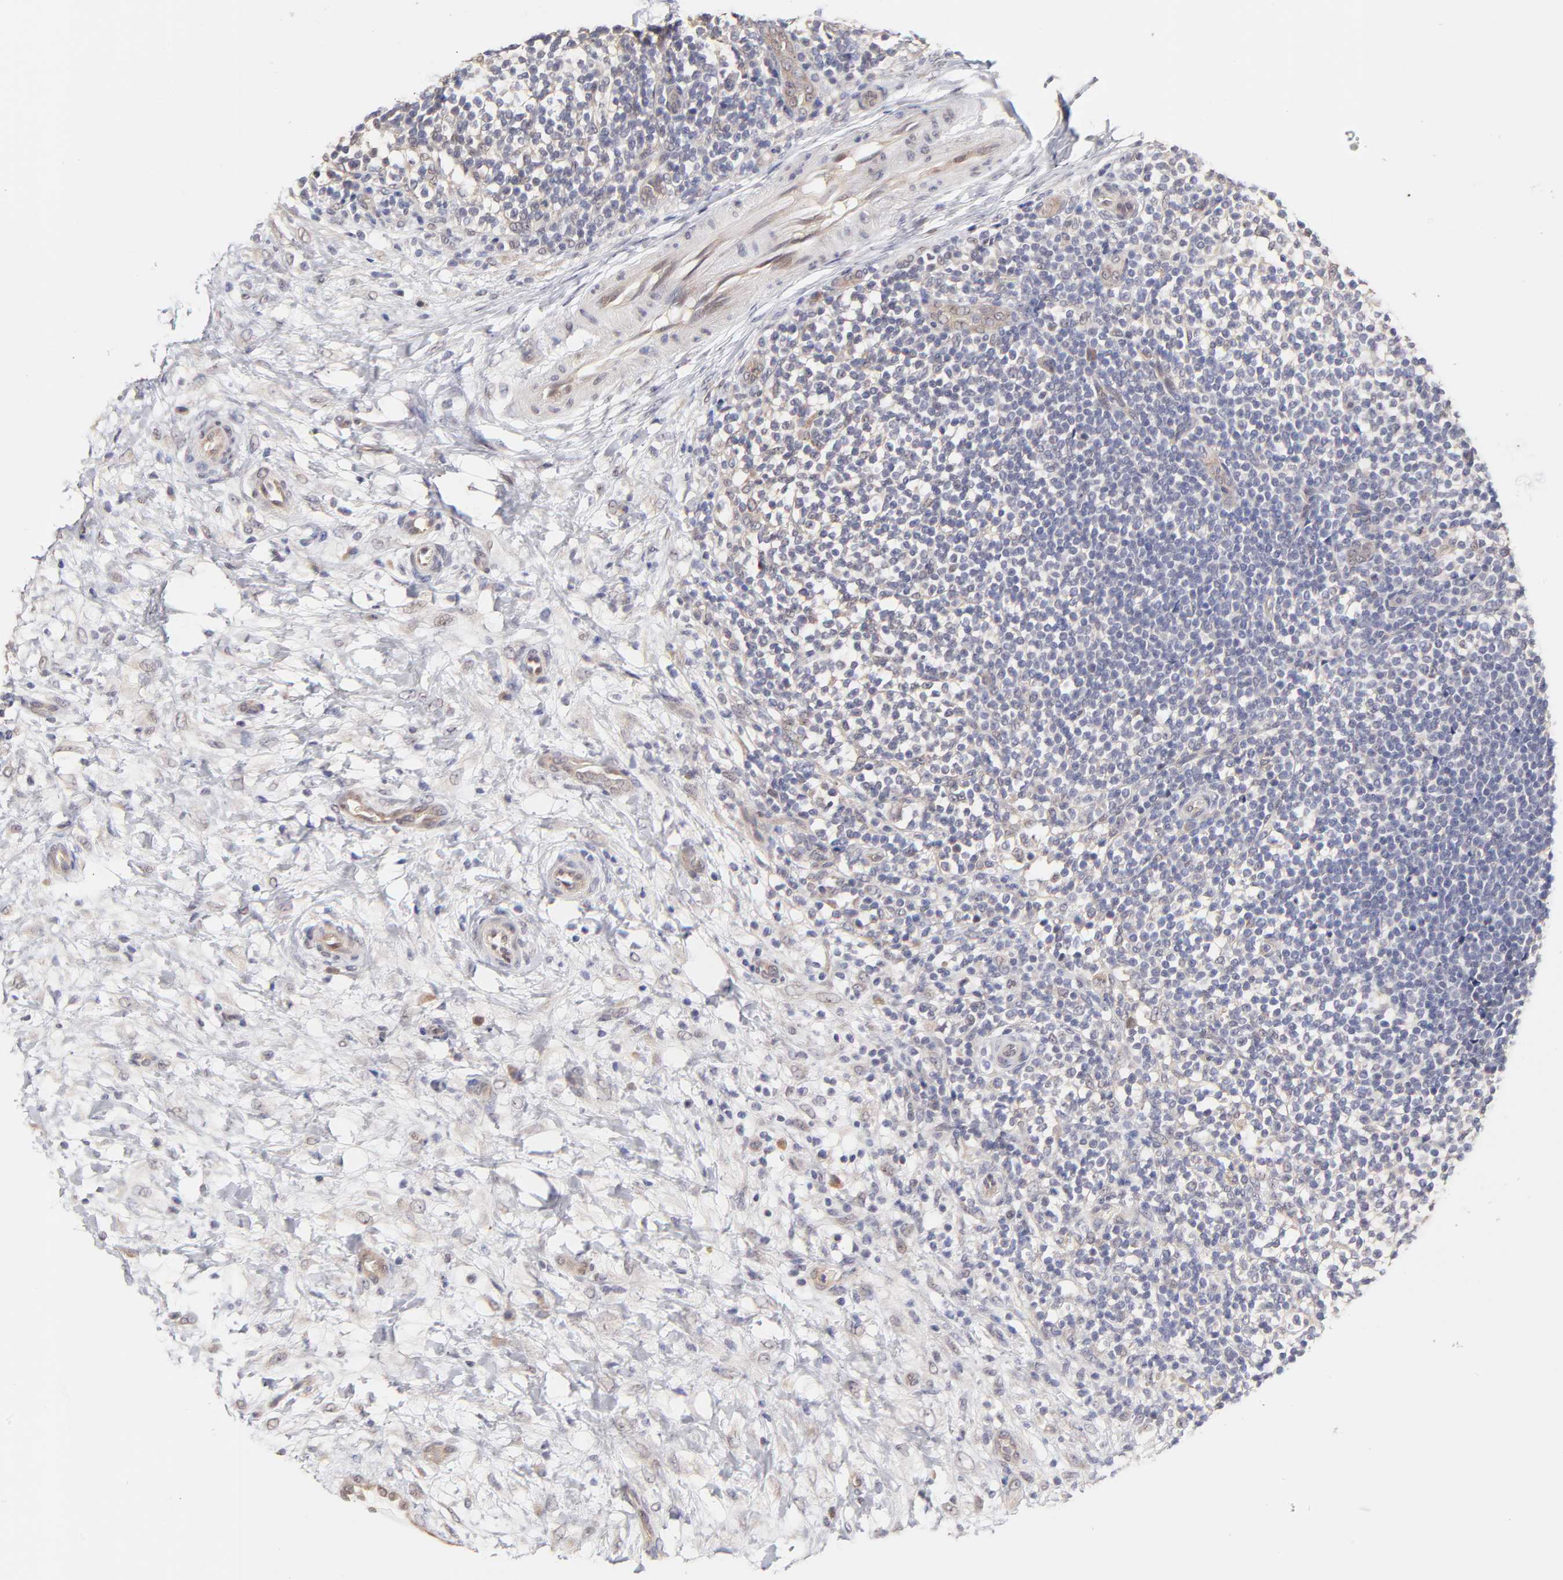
{"staining": {"intensity": "negative", "quantity": "none", "location": "none"}, "tissue": "lymphoma", "cell_type": "Tumor cells", "image_type": "cancer", "snomed": [{"axis": "morphology", "description": "Malignant lymphoma, non-Hodgkin's type, Low grade"}, {"axis": "topography", "description": "Lymph node"}], "caption": "Immunohistochemistry (IHC) of human malignant lymphoma, non-Hodgkin's type (low-grade) shows no expression in tumor cells. (DAB IHC with hematoxylin counter stain).", "gene": "ZNF10", "patient": {"sex": "female", "age": 76}}